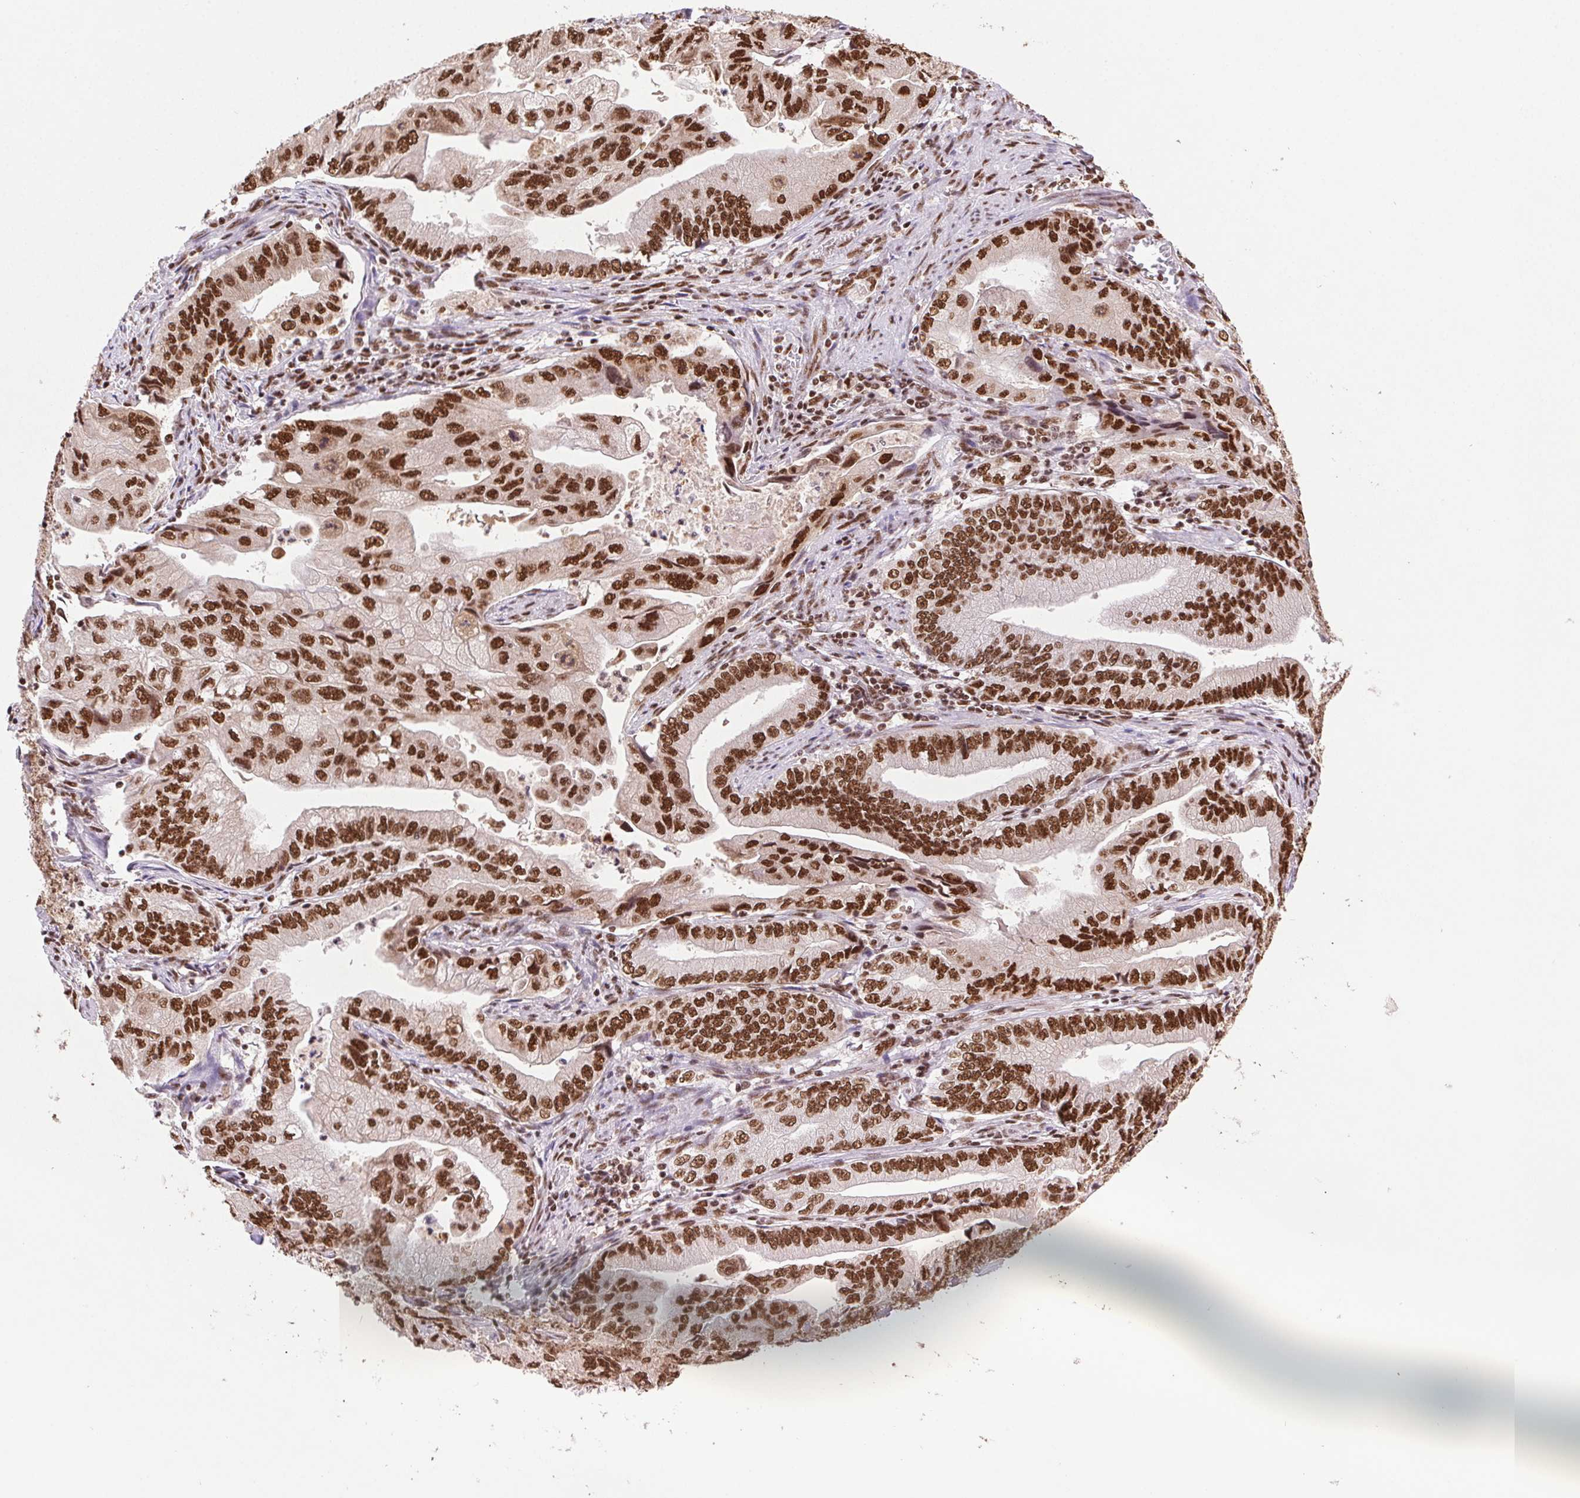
{"staining": {"intensity": "strong", "quantity": ">75%", "location": "nuclear"}, "tissue": "stomach cancer", "cell_type": "Tumor cells", "image_type": "cancer", "snomed": [{"axis": "morphology", "description": "Adenocarcinoma, NOS"}, {"axis": "topography", "description": "Pancreas"}, {"axis": "topography", "description": "Stomach, upper"}], "caption": "Strong nuclear protein expression is identified in about >75% of tumor cells in stomach cancer (adenocarcinoma). (DAB = brown stain, brightfield microscopy at high magnification).", "gene": "ZNF207", "patient": {"sex": "male", "age": 77}}